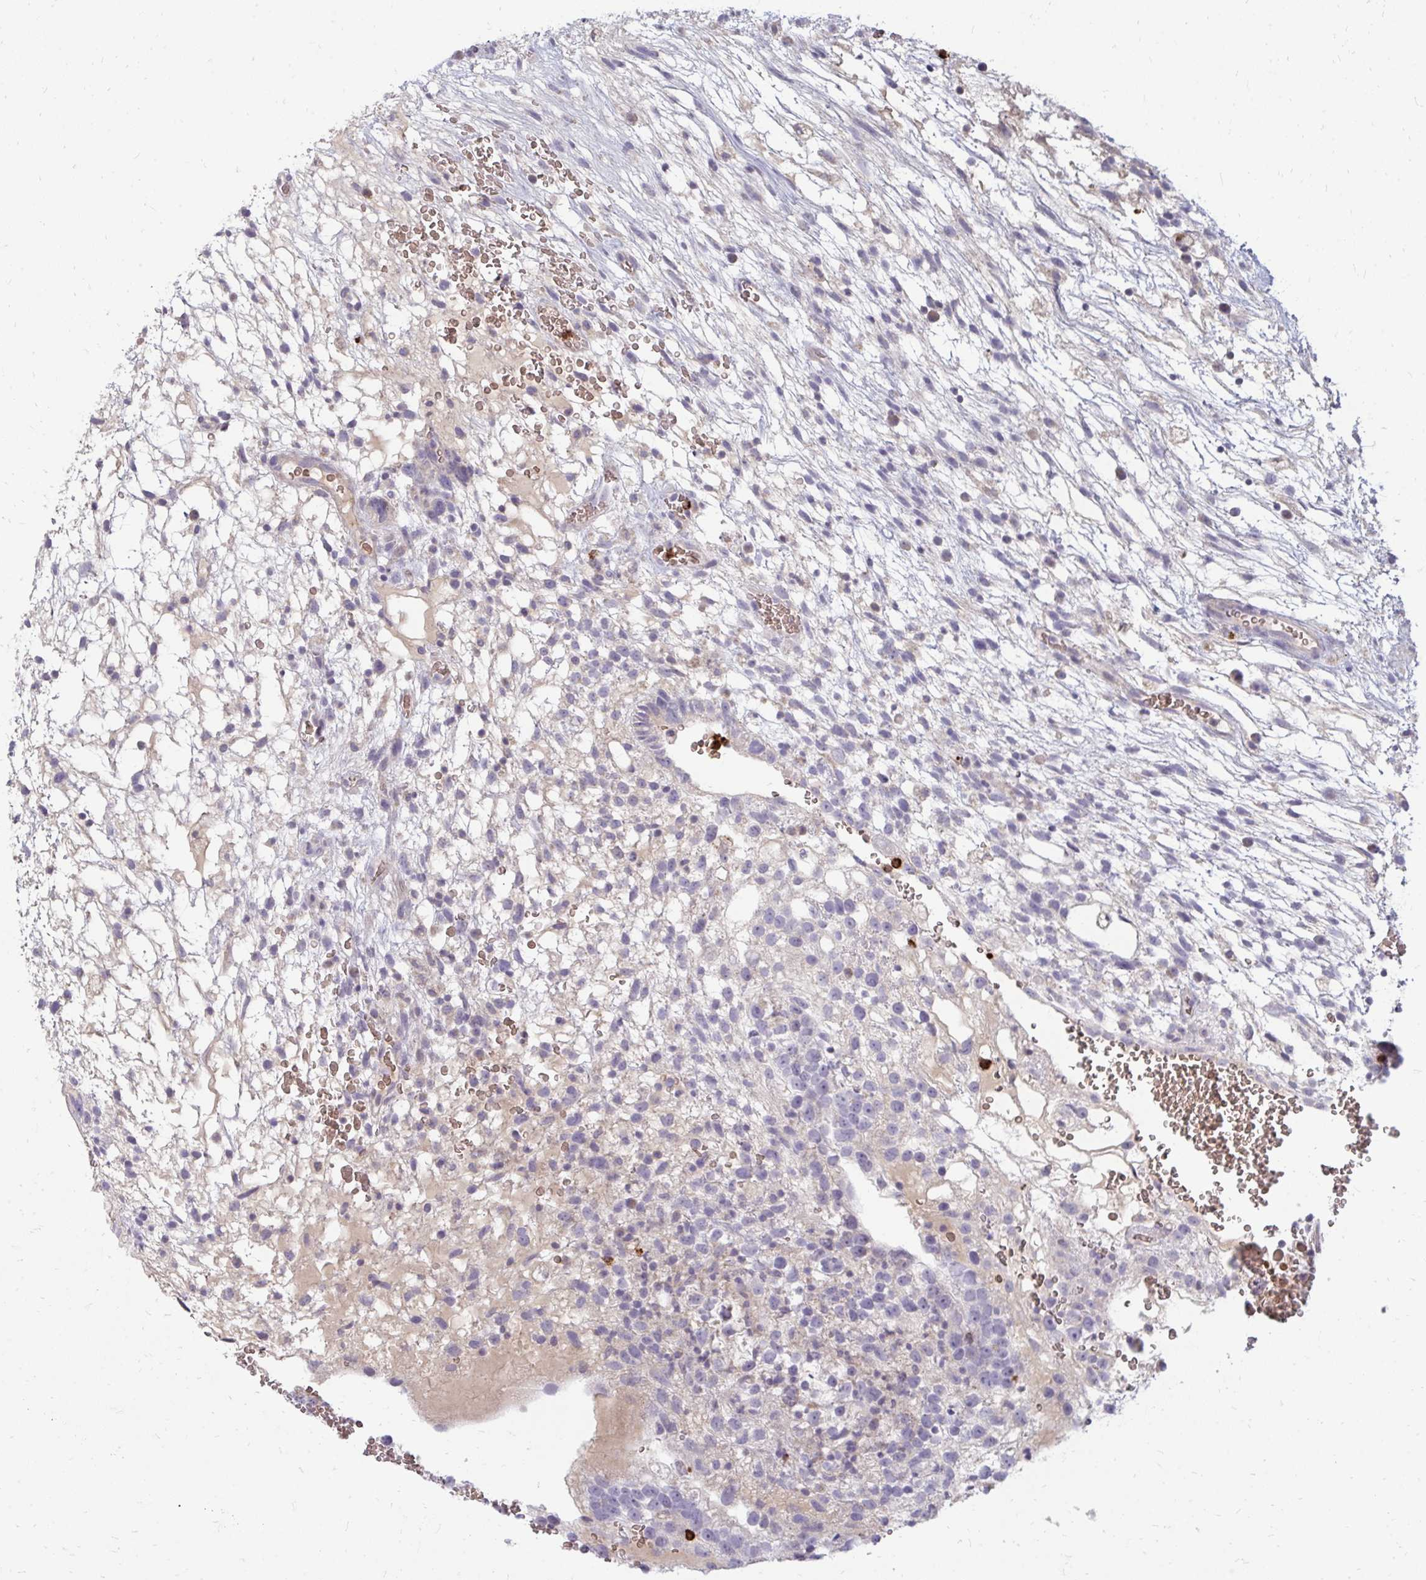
{"staining": {"intensity": "negative", "quantity": "none", "location": "none"}, "tissue": "testis cancer", "cell_type": "Tumor cells", "image_type": "cancer", "snomed": [{"axis": "morphology", "description": "Normal tissue, NOS"}, {"axis": "morphology", "description": "Carcinoma, Embryonal, NOS"}, {"axis": "topography", "description": "Testis"}], "caption": "IHC histopathology image of neoplastic tissue: testis cancer stained with DAB exhibits no significant protein expression in tumor cells.", "gene": "RAB33A", "patient": {"sex": "male", "age": 32}}